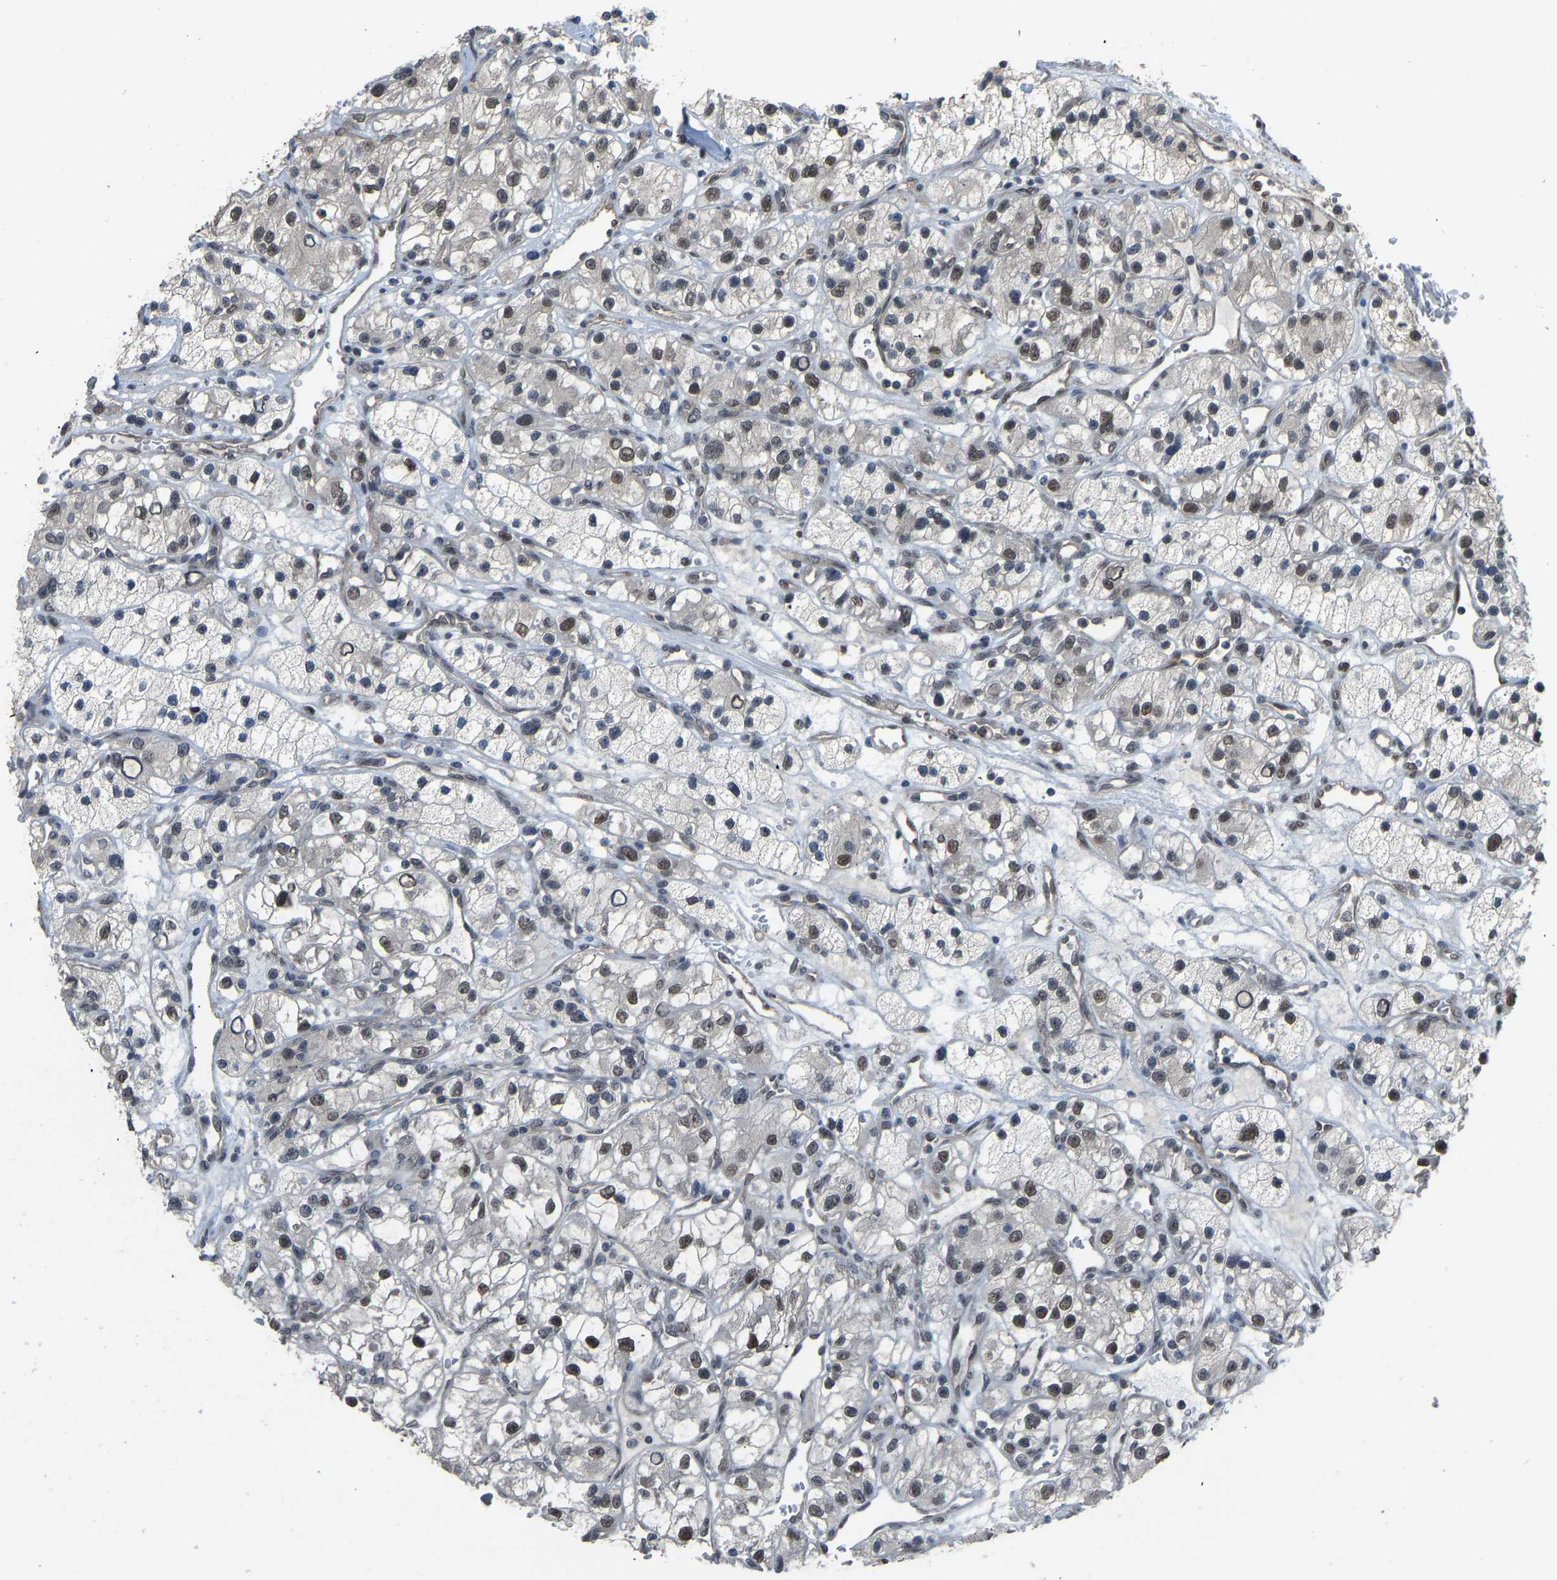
{"staining": {"intensity": "weak", "quantity": "<25%", "location": "nuclear"}, "tissue": "renal cancer", "cell_type": "Tumor cells", "image_type": "cancer", "snomed": [{"axis": "morphology", "description": "Adenocarcinoma, NOS"}, {"axis": "topography", "description": "Kidney"}], "caption": "An immunohistochemistry (IHC) image of renal cancer (adenocarcinoma) is shown. There is no staining in tumor cells of renal cancer (adenocarcinoma).", "gene": "KPNA6", "patient": {"sex": "female", "age": 57}}